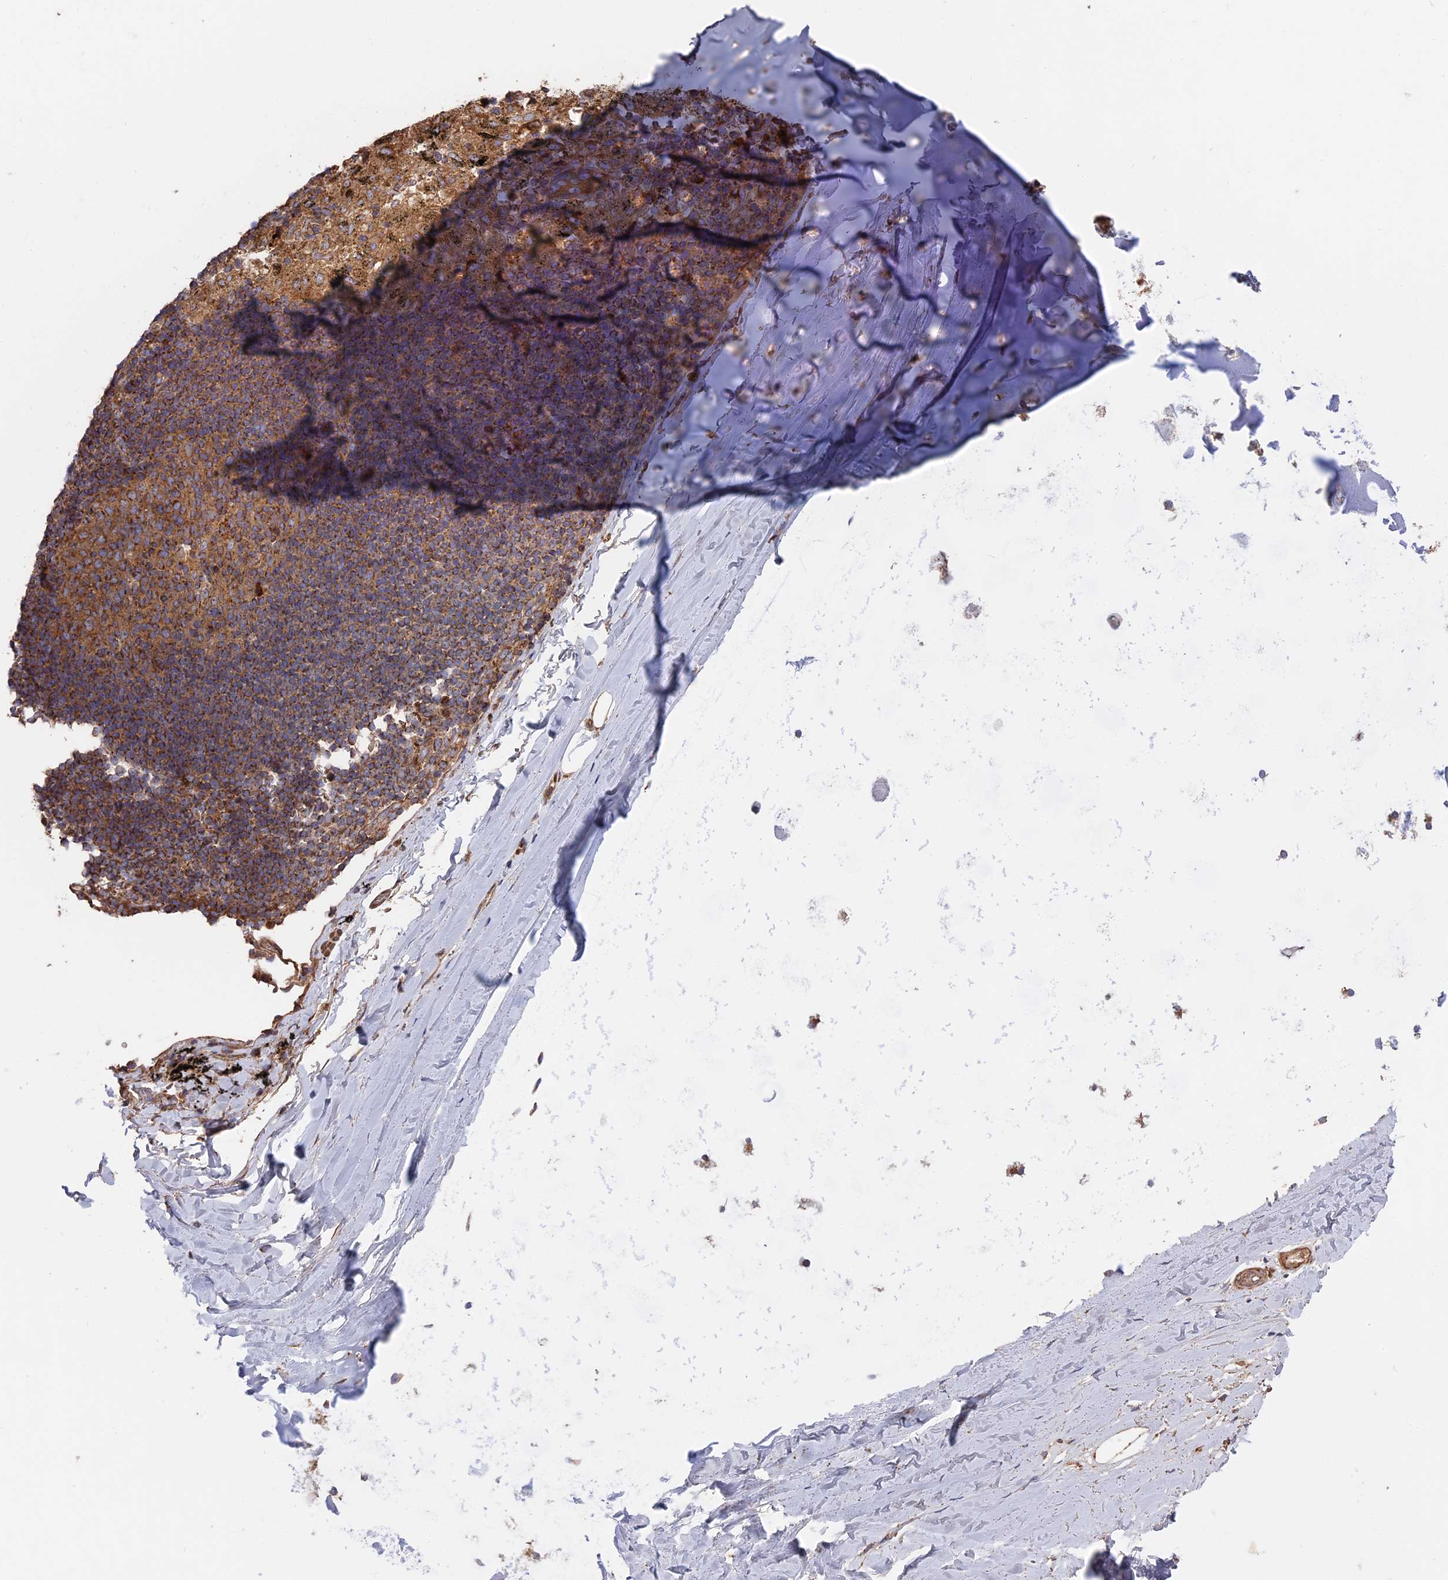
{"staining": {"intensity": "weak", "quantity": ">75%", "location": "cytoplasmic/membranous"}, "tissue": "adipose tissue", "cell_type": "Adipocytes", "image_type": "normal", "snomed": [{"axis": "morphology", "description": "Normal tissue, NOS"}, {"axis": "topography", "description": "Lymph node"}, {"axis": "topography", "description": "Bronchus"}], "caption": "Protein analysis of normal adipose tissue displays weak cytoplasmic/membranous staining in about >75% of adipocytes.", "gene": "TELO2", "patient": {"sex": "male", "age": 63}}